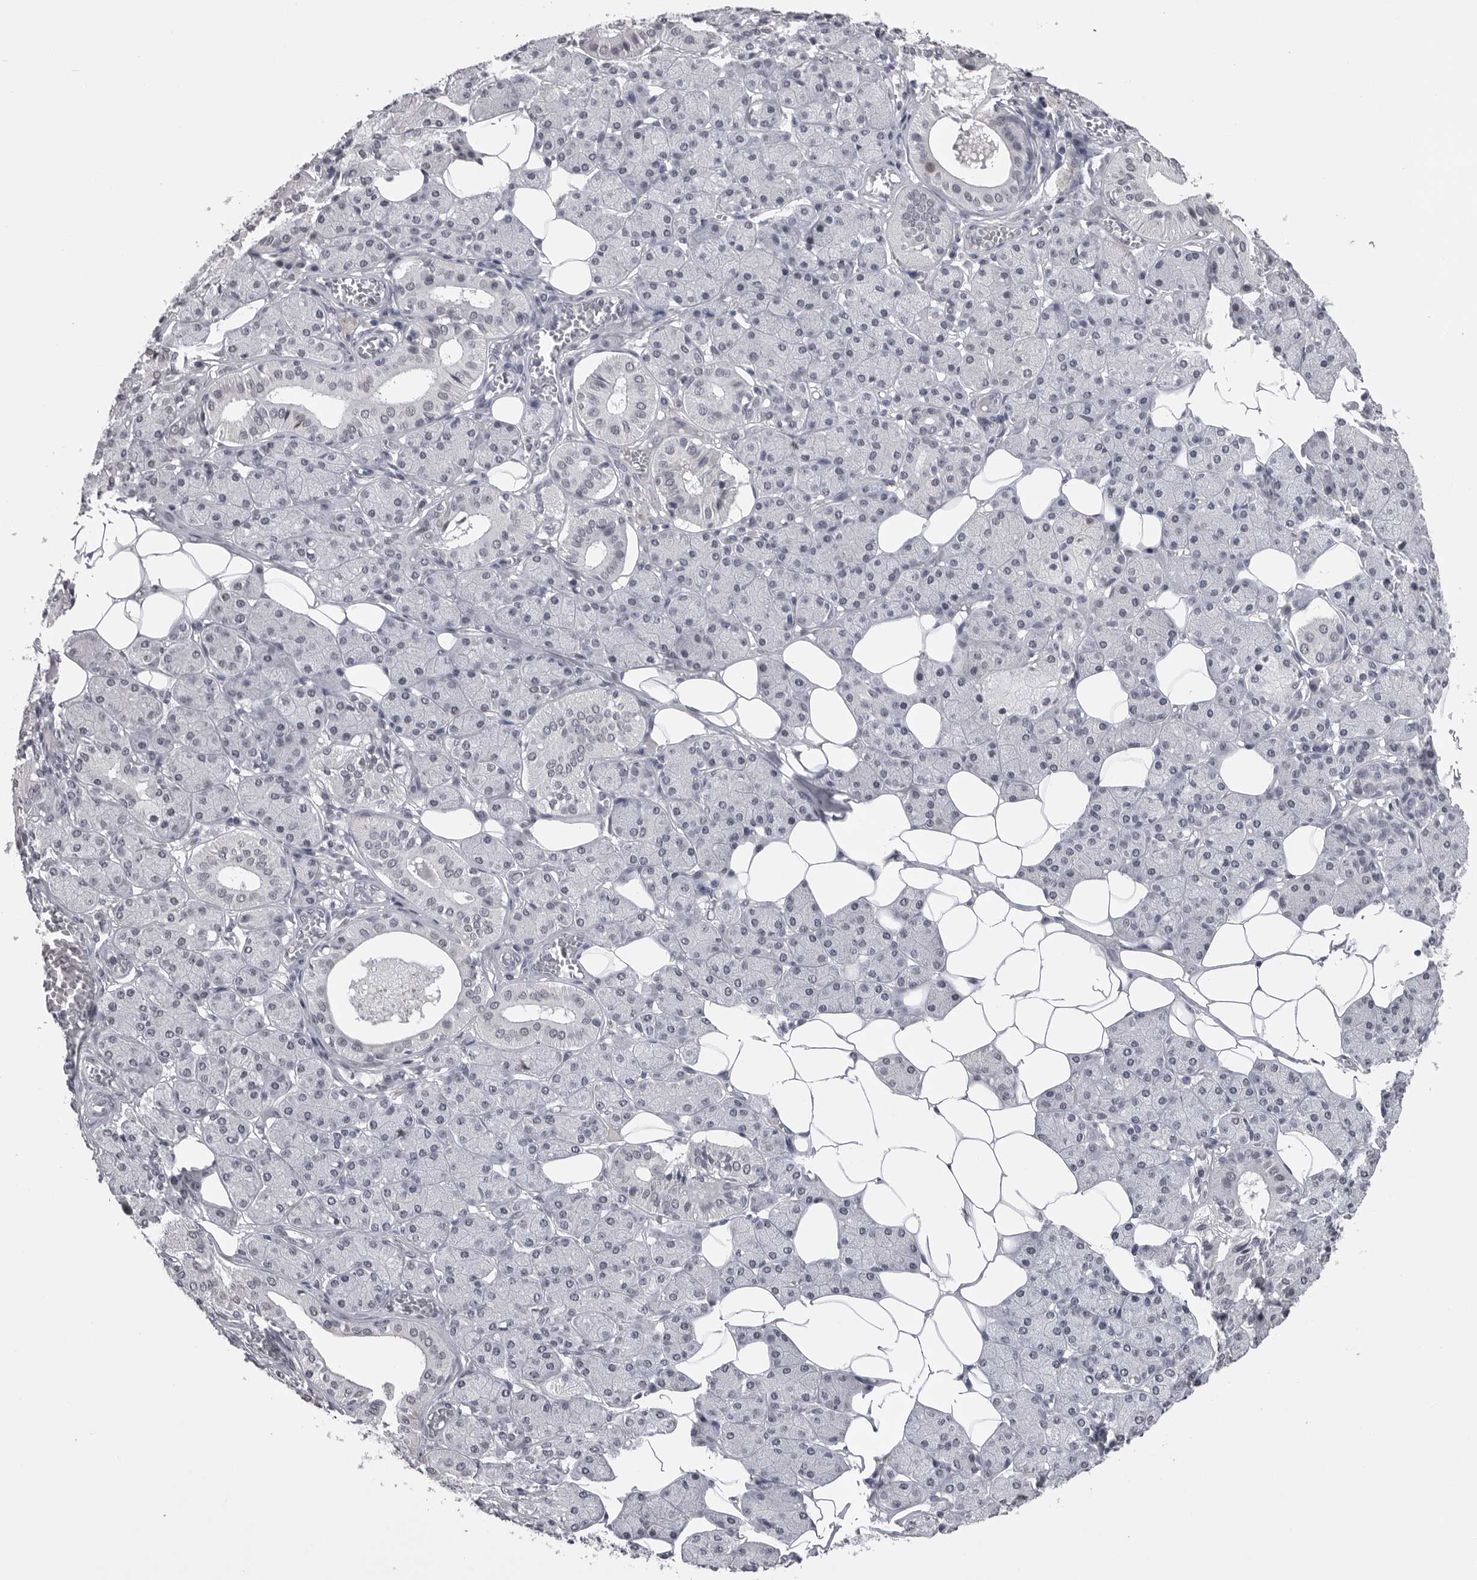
{"staining": {"intensity": "negative", "quantity": "none", "location": "none"}, "tissue": "salivary gland", "cell_type": "Glandular cells", "image_type": "normal", "snomed": [{"axis": "morphology", "description": "Normal tissue, NOS"}, {"axis": "topography", "description": "Salivary gland"}], "caption": "High power microscopy micrograph of an immunohistochemistry image of unremarkable salivary gland, revealing no significant staining in glandular cells. (Brightfield microscopy of DAB immunohistochemistry (IHC) at high magnification).", "gene": "DLG2", "patient": {"sex": "female", "age": 33}}